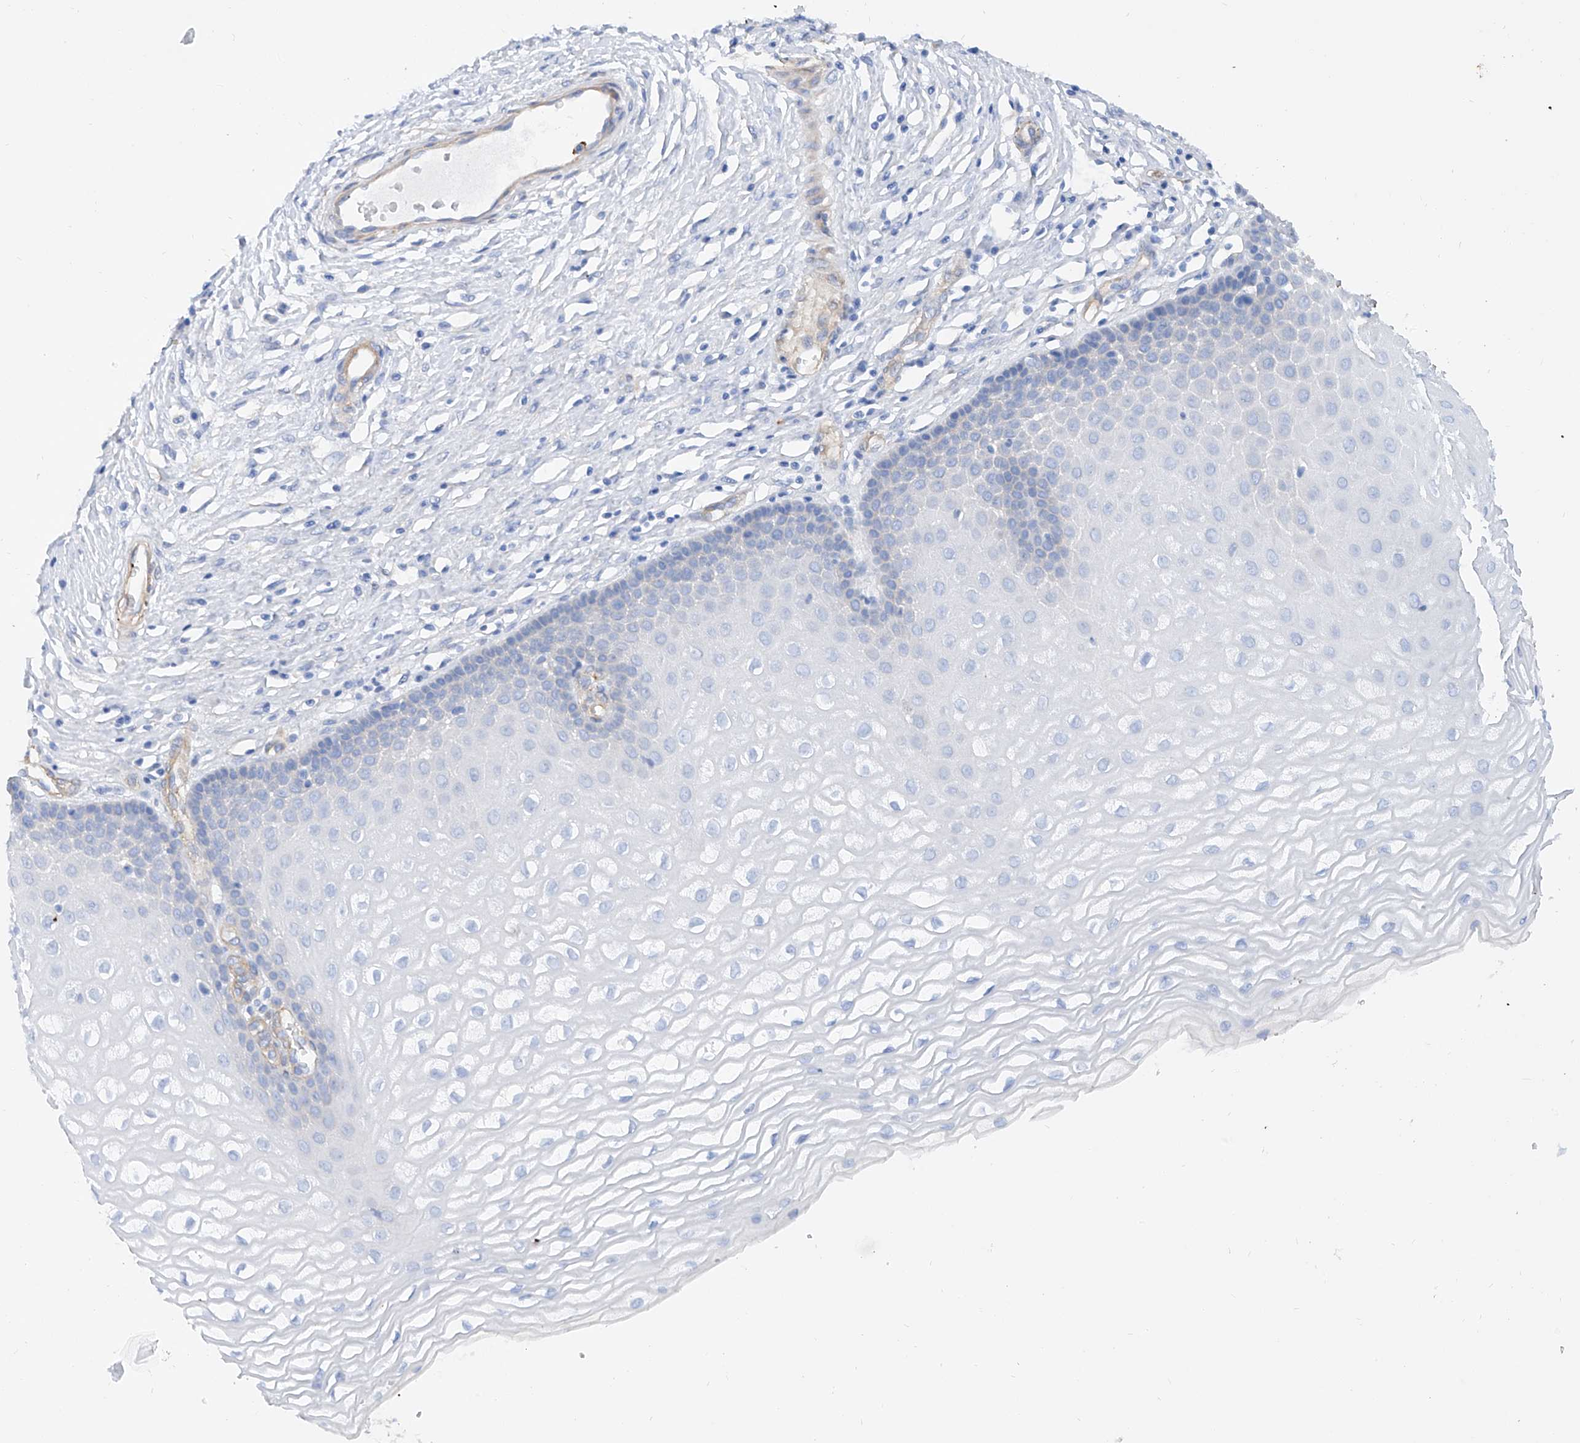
{"staining": {"intensity": "negative", "quantity": "none", "location": "none"}, "tissue": "cervix", "cell_type": "Glandular cells", "image_type": "normal", "snomed": [{"axis": "morphology", "description": "Normal tissue, NOS"}, {"axis": "topography", "description": "Cervix"}], "caption": "Glandular cells show no significant positivity in normal cervix. (DAB immunohistochemistry with hematoxylin counter stain).", "gene": "TAS2R60", "patient": {"sex": "female", "age": 55}}